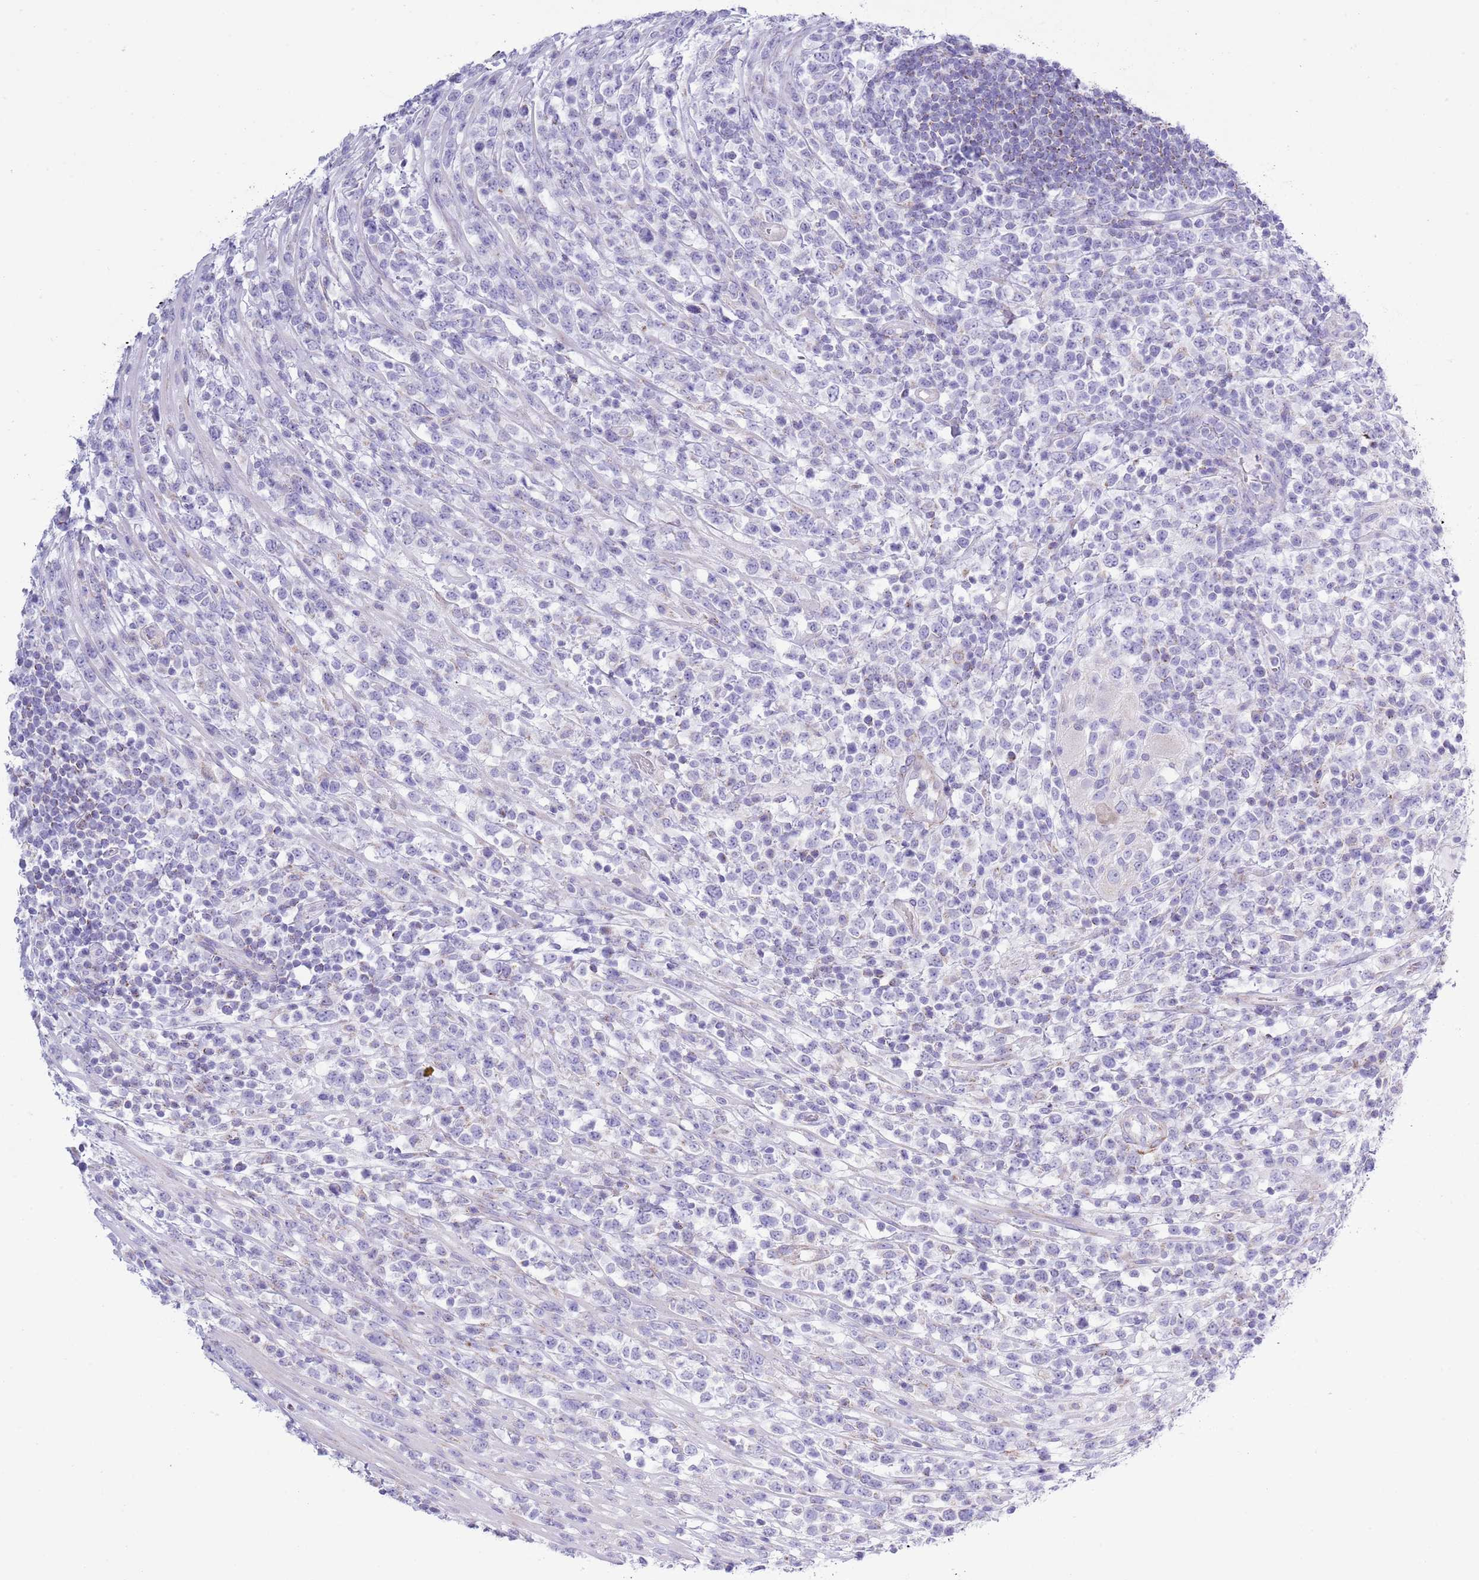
{"staining": {"intensity": "negative", "quantity": "none", "location": "none"}, "tissue": "lymphoma", "cell_type": "Tumor cells", "image_type": "cancer", "snomed": [{"axis": "morphology", "description": "Malignant lymphoma, non-Hodgkin's type, High grade"}, {"axis": "topography", "description": "Colon"}], "caption": "The immunohistochemistry (IHC) histopathology image has no significant staining in tumor cells of lymphoma tissue.", "gene": "MOCOS", "patient": {"sex": "female", "age": 53}}